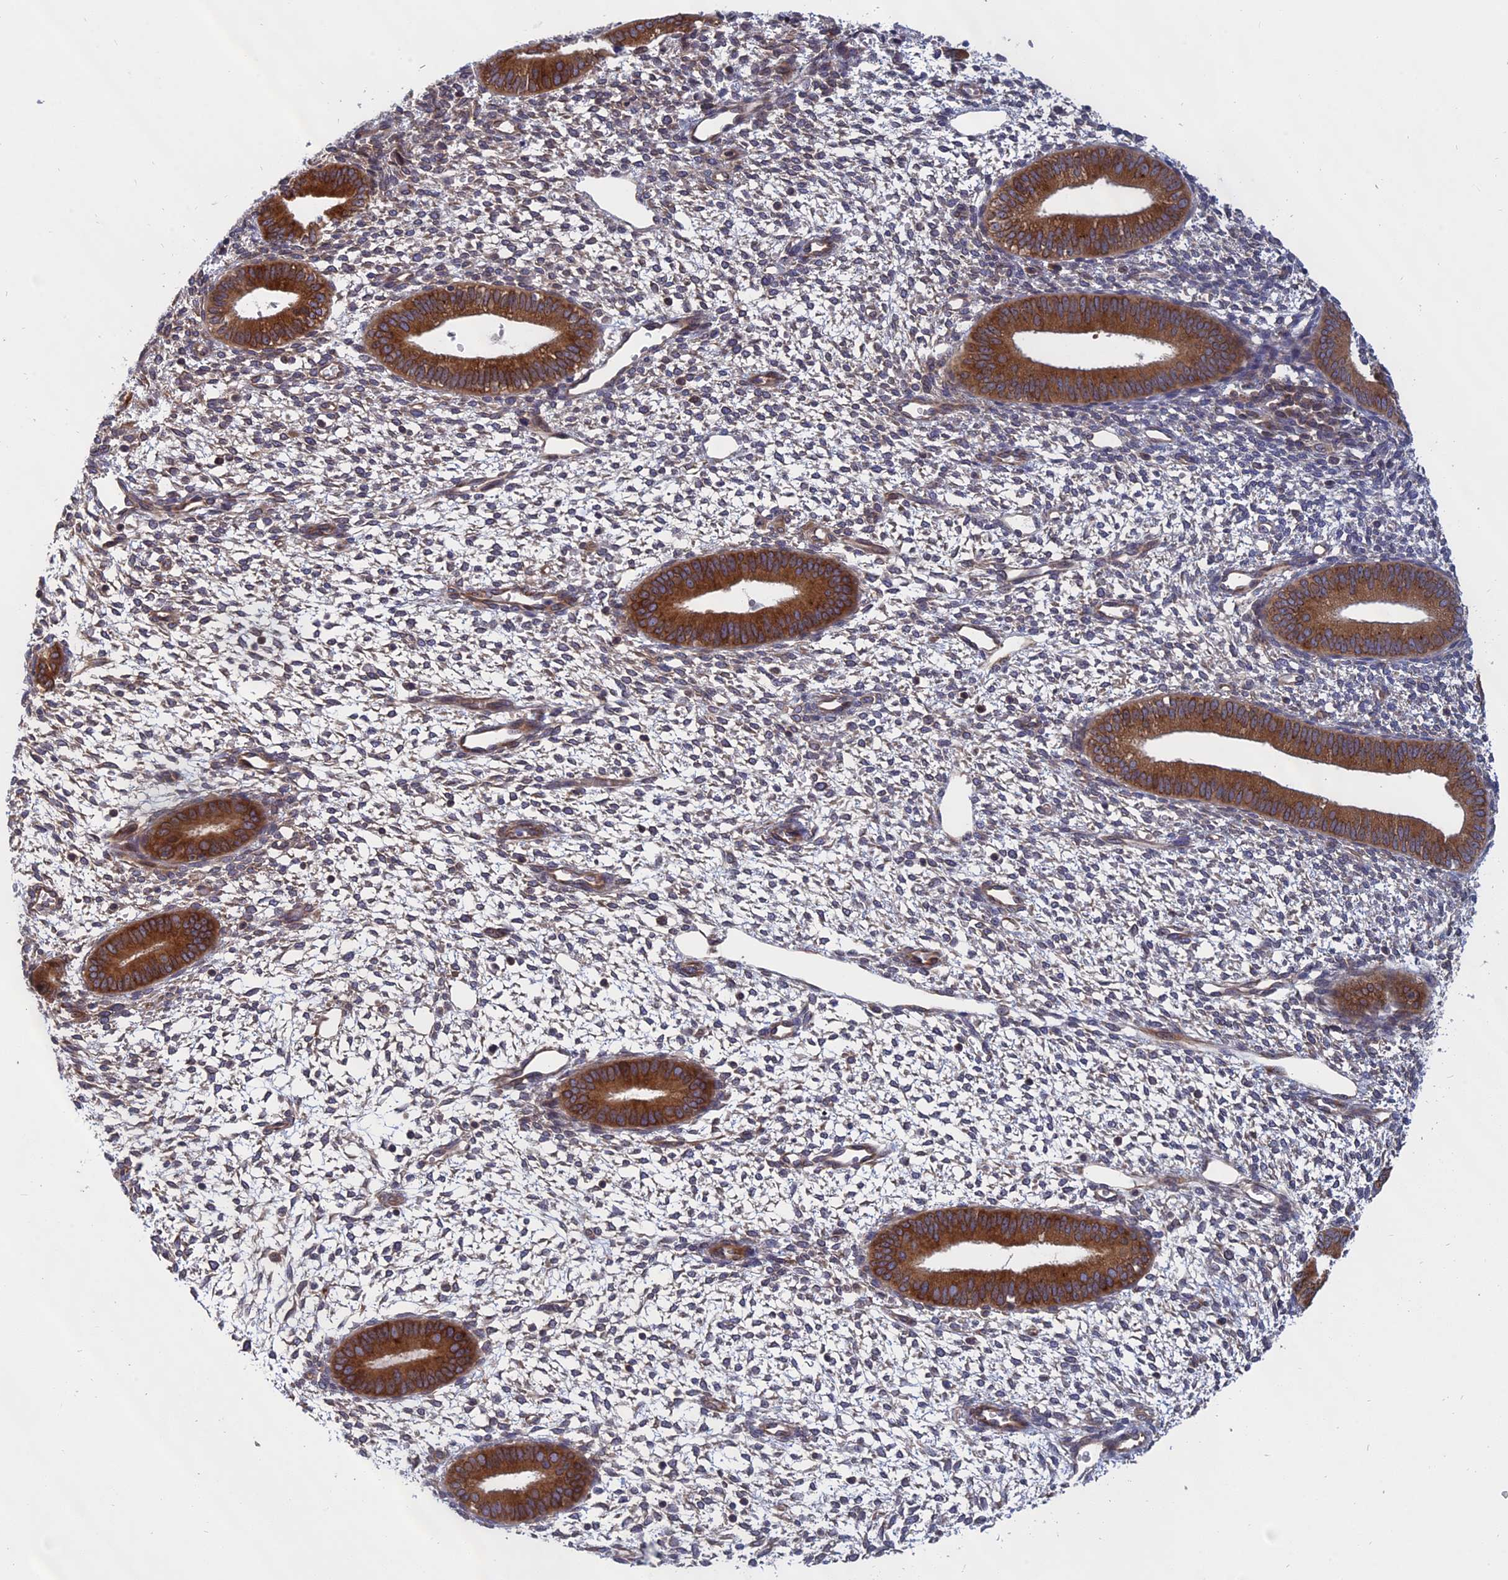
{"staining": {"intensity": "weak", "quantity": "25%-75%", "location": "cytoplasmic/membranous"}, "tissue": "endometrium", "cell_type": "Cells in endometrial stroma", "image_type": "normal", "snomed": [{"axis": "morphology", "description": "Normal tissue, NOS"}, {"axis": "topography", "description": "Endometrium"}], "caption": "Immunohistochemistry (IHC) of normal human endometrium reveals low levels of weak cytoplasmic/membranous expression in about 25%-75% of cells in endometrial stroma. (Brightfield microscopy of DAB IHC at high magnification).", "gene": "NAA10", "patient": {"sex": "female", "age": 46}}